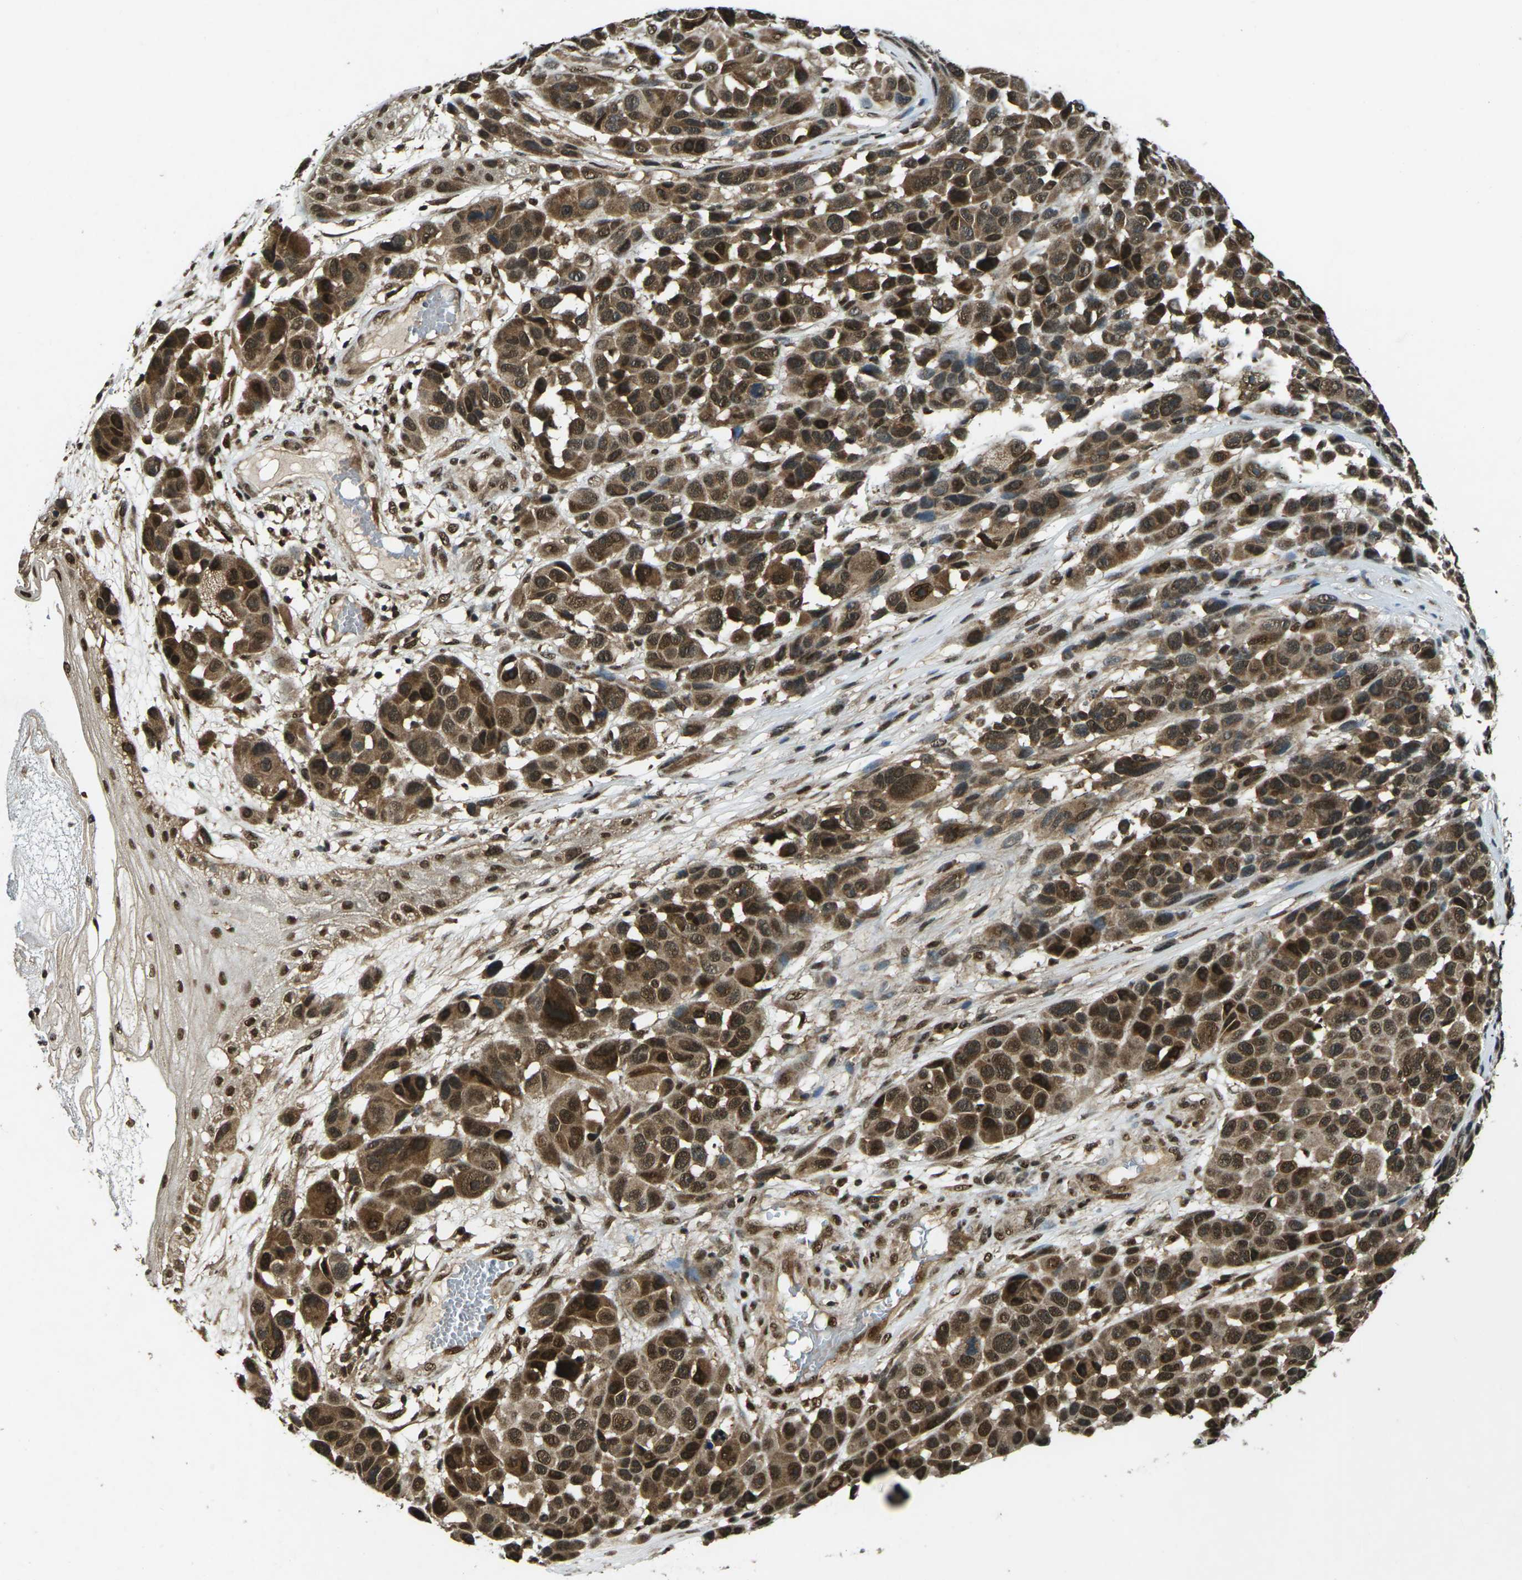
{"staining": {"intensity": "moderate", "quantity": ">75%", "location": "cytoplasmic/membranous,nuclear"}, "tissue": "melanoma", "cell_type": "Tumor cells", "image_type": "cancer", "snomed": [{"axis": "morphology", "description": "Malignant melanoma, NOS"}, {"axis": "topography", "description": "Skin"}], "caption": "Malignant melanoma was stained to show a protein in brown. There is medium levels of moderate cytoplasmic/membranous and nuclear staining in about >75% of tumor cells.", "gene": "NR4A2", "patient": {"sex": "male", "age": 53}}